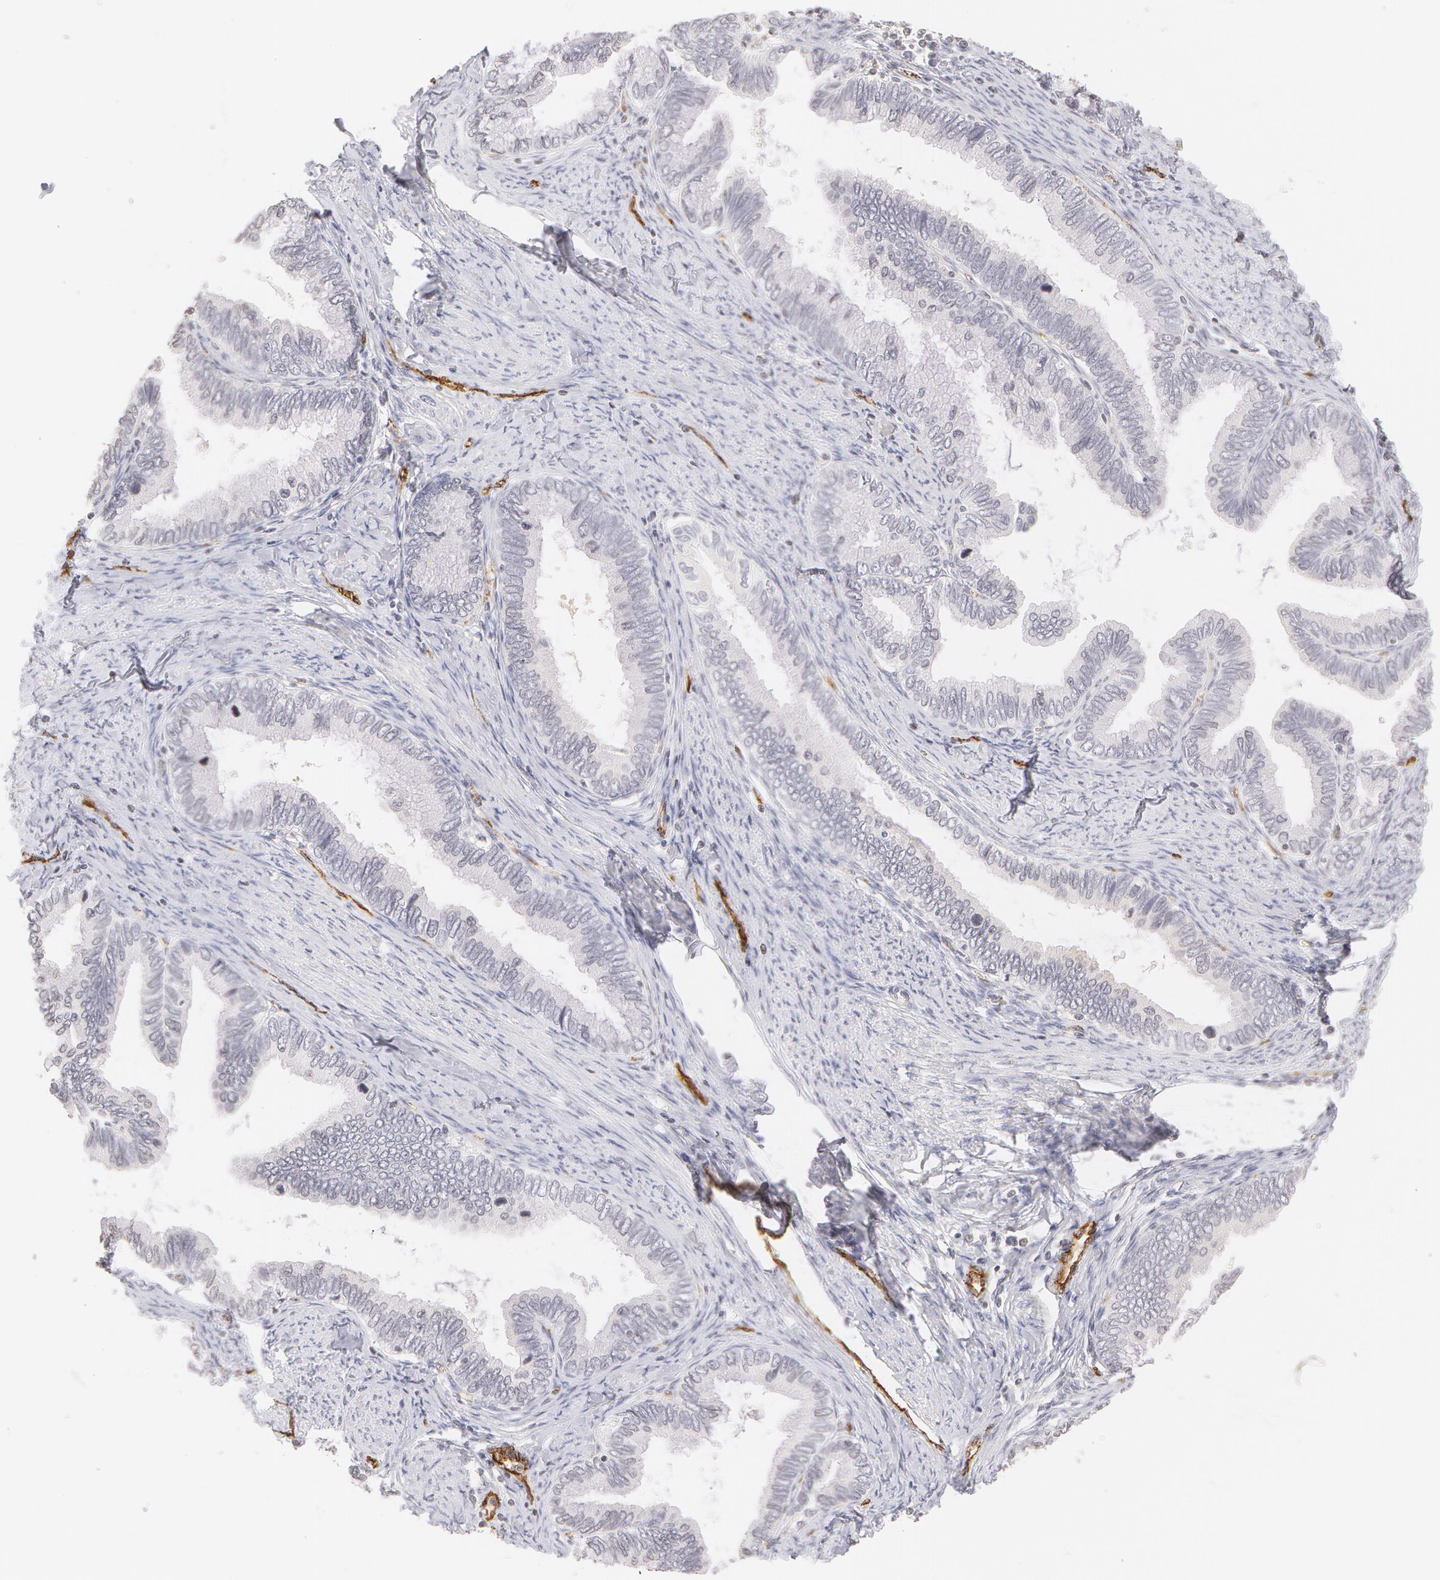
{"staining": {"intensity": "negative", "quantity": "none", "location": "none"}, "tissue": "cervical cancer", "cell_type": "Tumor cells", "image_type": "cancer", "snomed": [{"axis": "morphology", "description": "Adenocarcinoma, NOS"}, {"axis": "topography", "description": "Cervix"}], "caption": "An image of human cervical adenocarcinoma is negative for staining in tumor cells.", "gene": "VWF", "patient": {"sex": "female", "age": 49}}